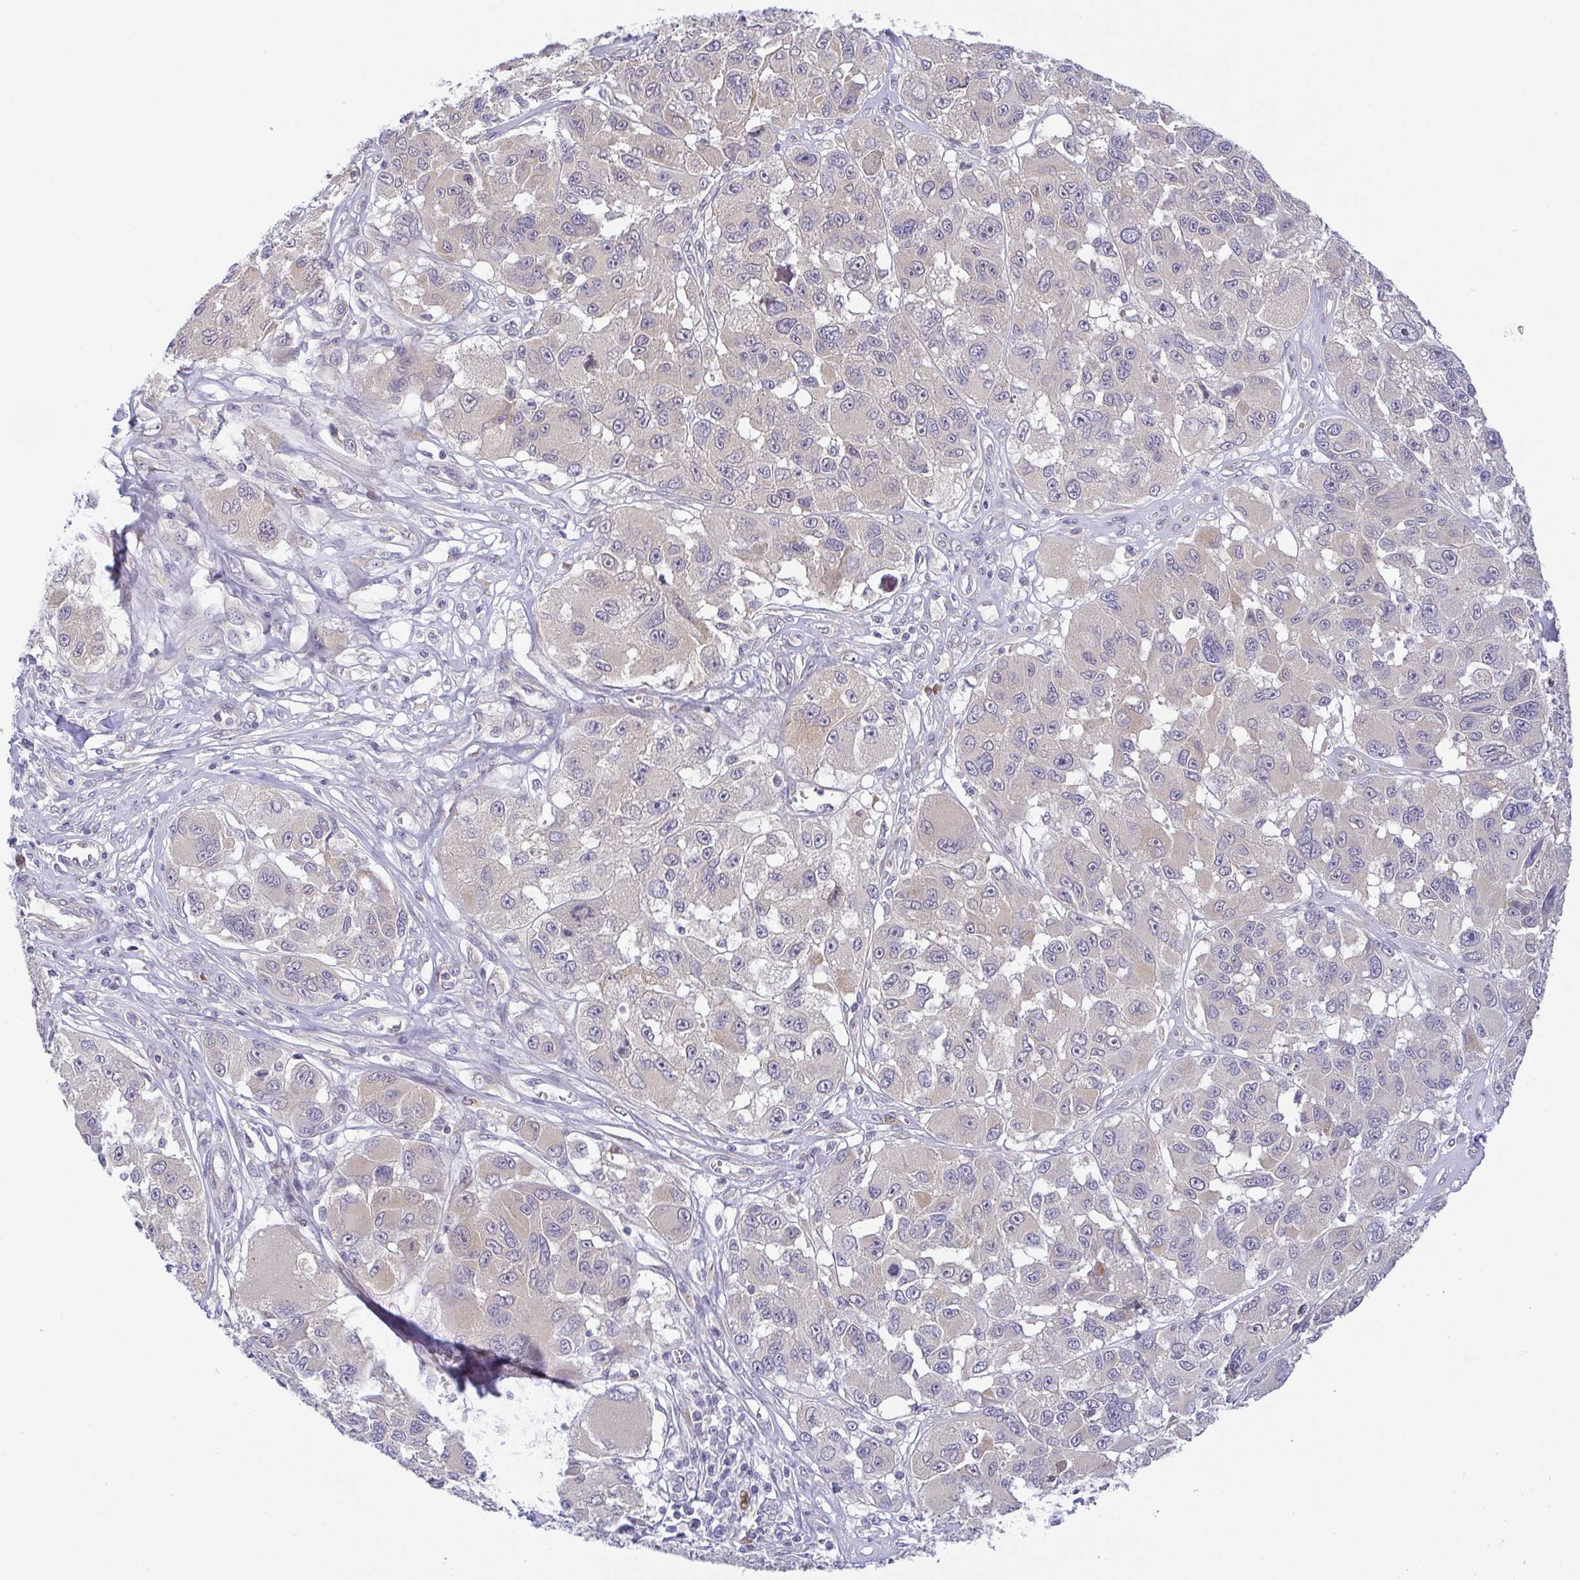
{"staining": {"intensity": "weak", "quantity": "<25%", "location": "cytoplasmic/membranous"}, "tissue": "melanoma", "cell_type": "Tumor cells", "image_type": "cancer", "snomed": [{"axis": "morphology", "description": "Malignant melanoma, NOS"}, {"axis": "topography", "description": "Skin"}], "caption": "Melanoma stained for a protein using immunohistochemistry exhibits no staining tumor cells.", "gene": "BCL2L1", "patient": {"sex": "female", "age": 66}}